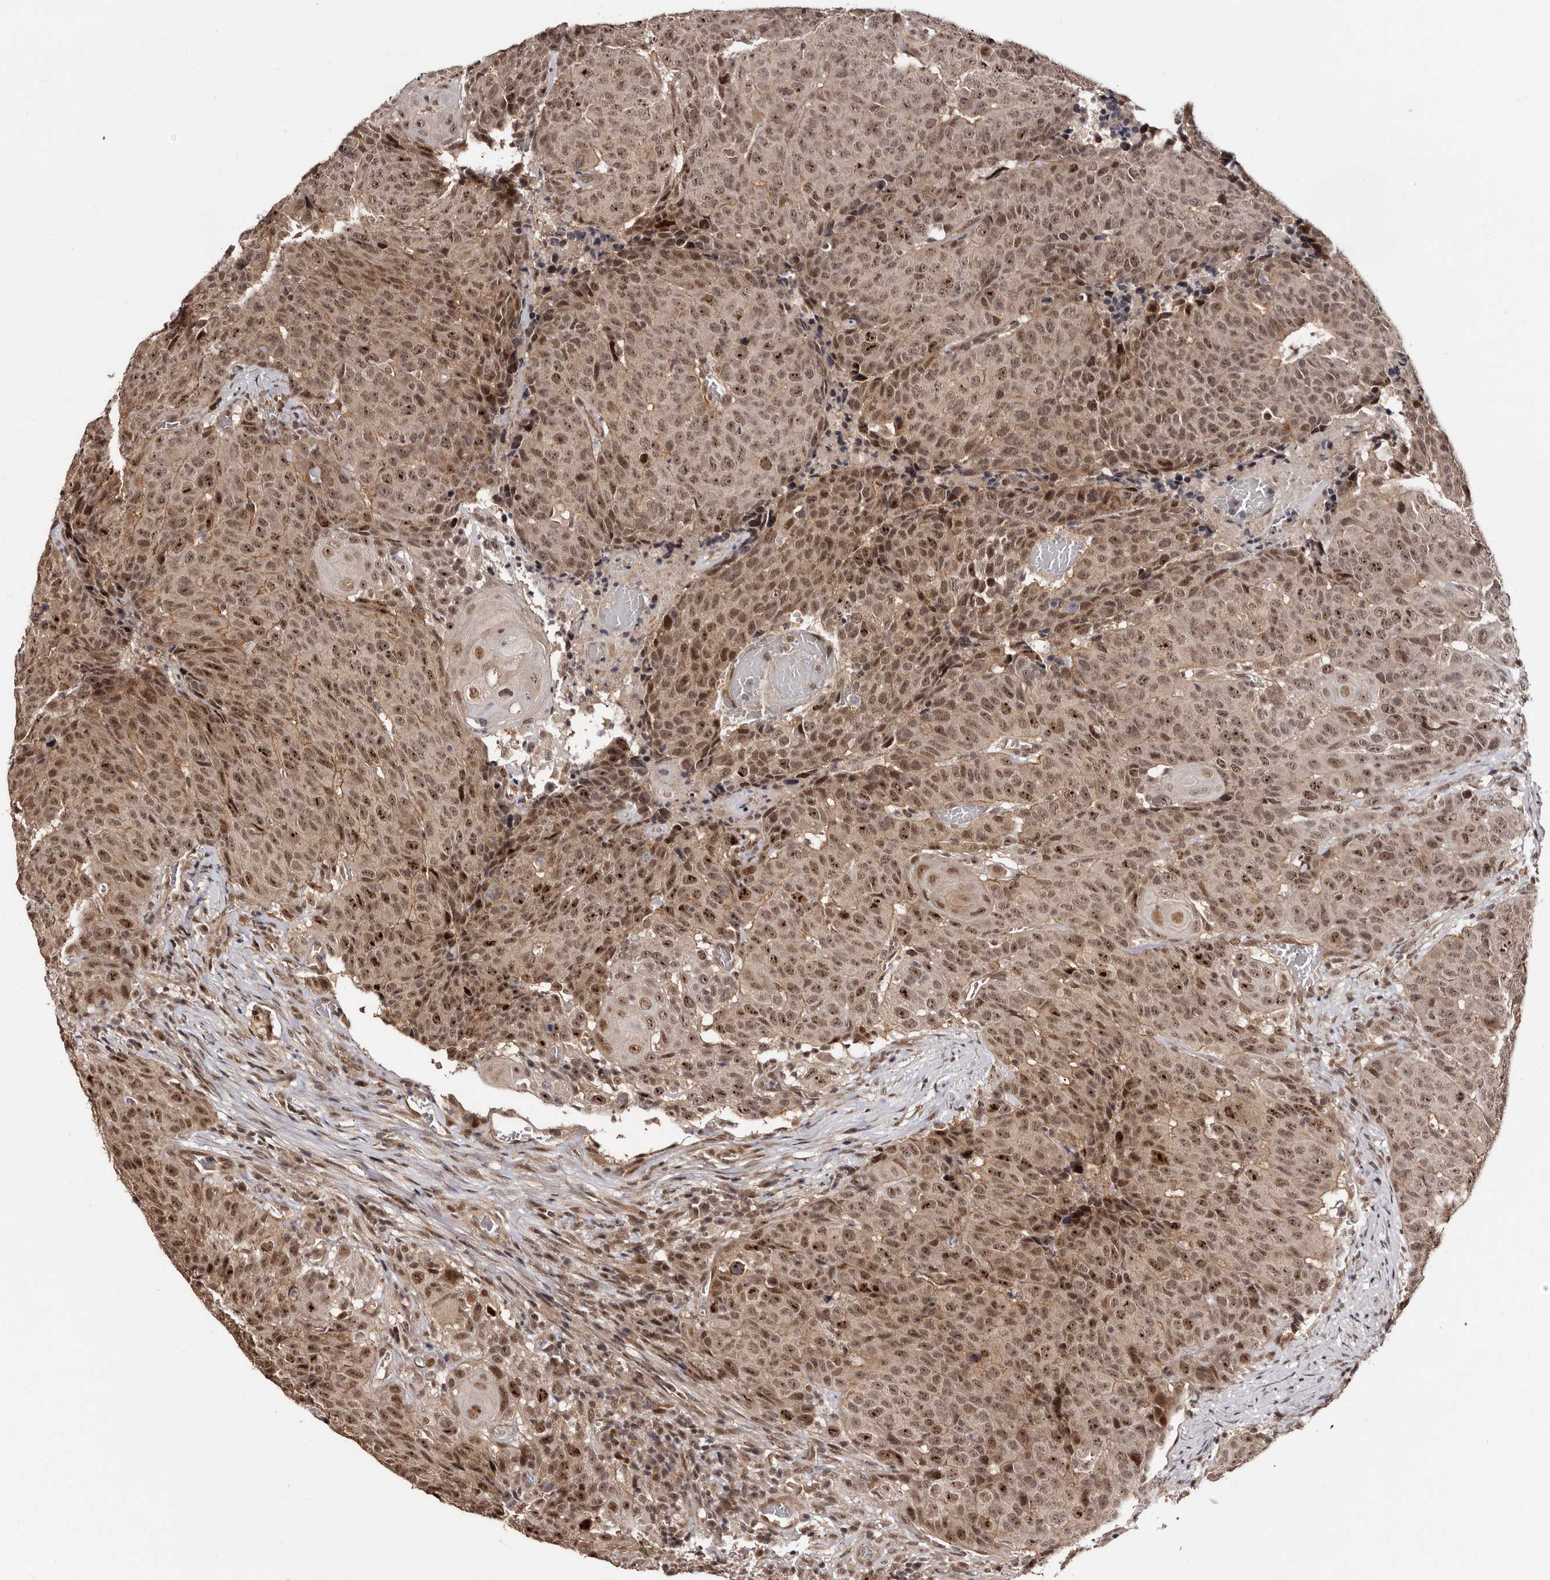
{"staining": {"intensity": "moderate", "quantity": ">75%", "location": "cytoplasmic/membranous,nuclear"}, "tissue": "head and neck cancer", "cell_type": "Tumor cells", "image_type": "cancer", "snomed": [{"axis": "morphology", "description": "Squamous cell carcinoma, NOS"}, {"axis": "topography", "description": "Head-Neck"}], "caption": "An immunohistochemistry (IHC) photomicrograph of tumor tissue is shown. Protein staining in brown highlights moderate cytoplasmic/membranous and nuclear positivity in head and neck cancer within tumor cells. (Stains: DAB (3,3'-diaminobenzidine) in brown, nuclei in blue, Microscopy: brightfield microscopy at high magnification).", "gene": "TBC1D22B", "patient": {"sex": "male", "age": 66}}